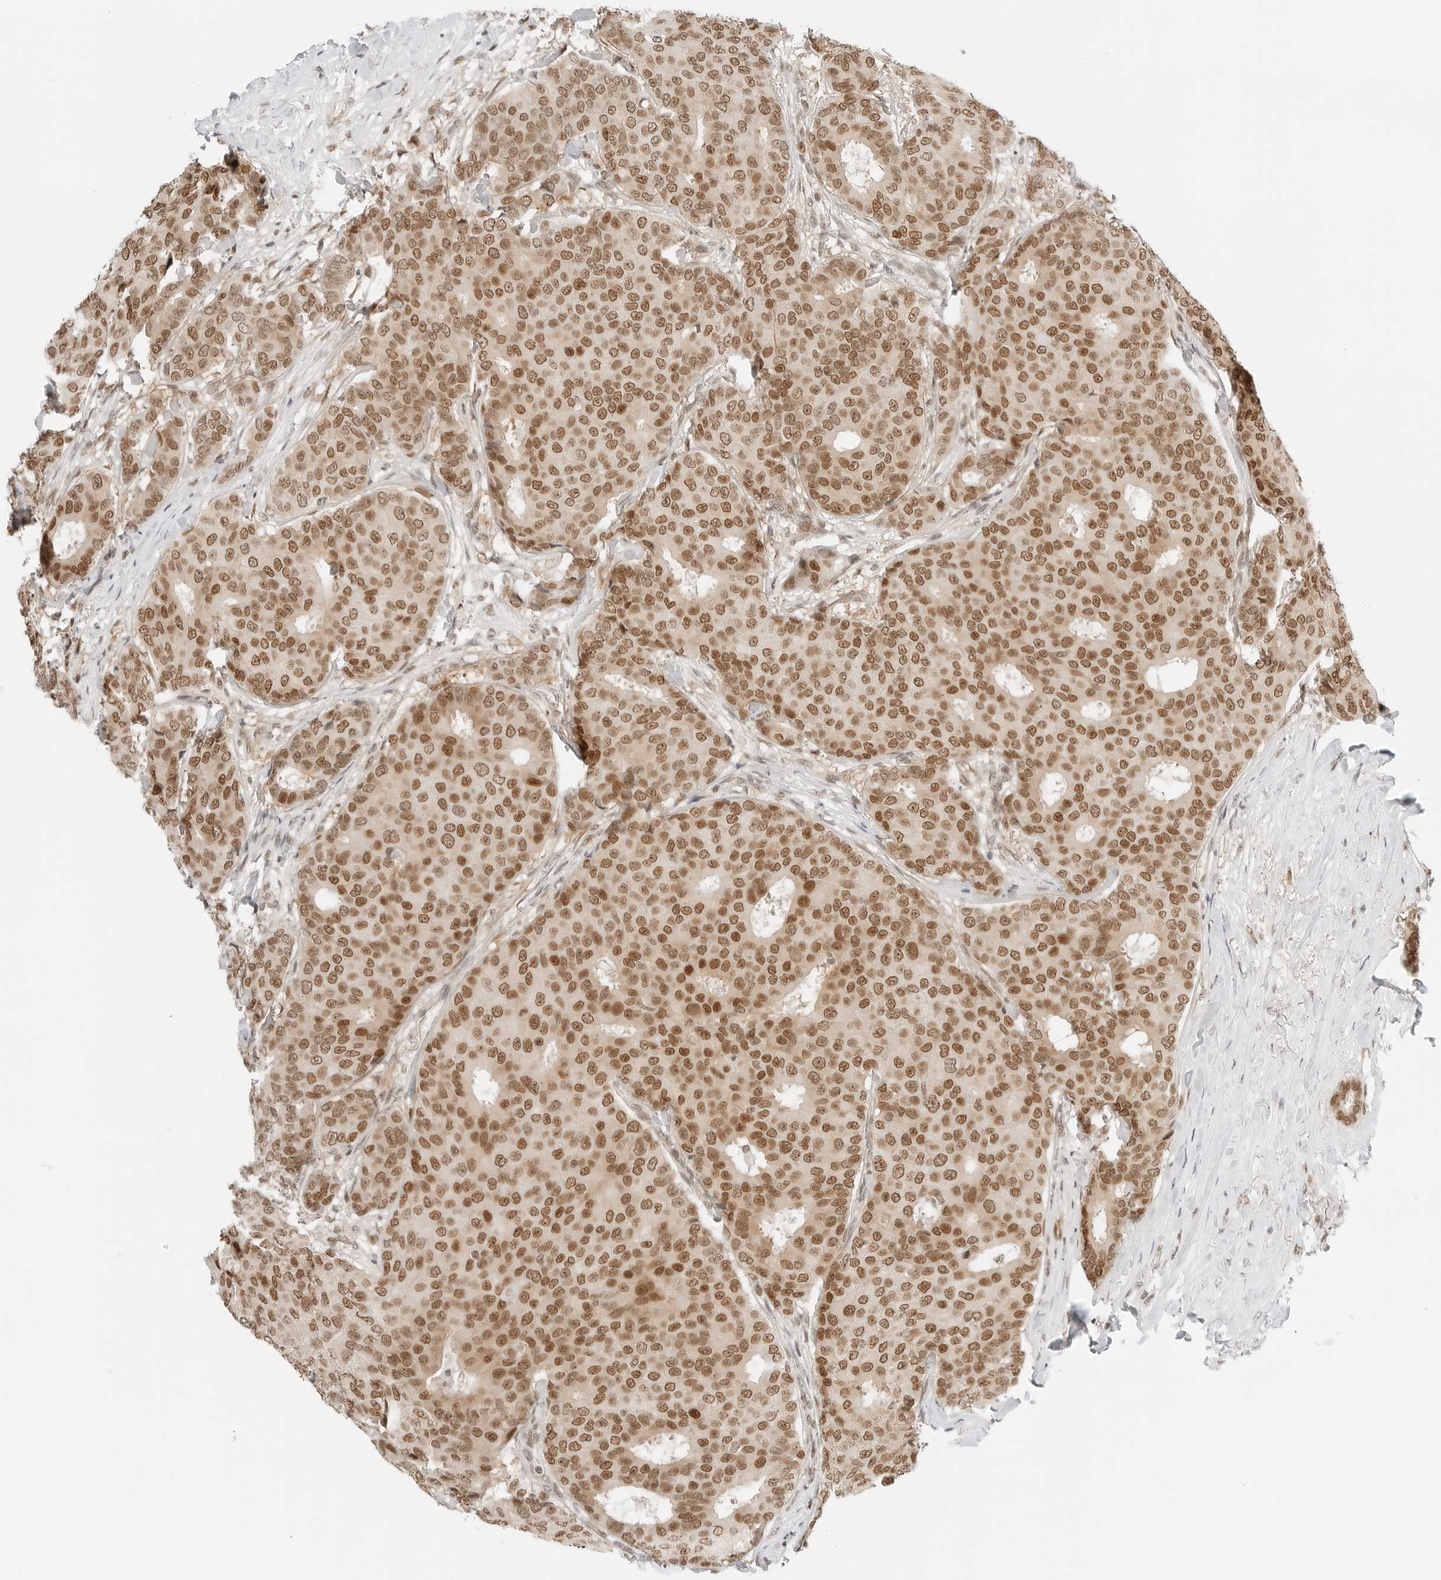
{"staining": {"intensity": "moderate", "quantity": ">75%", "location": "nuclear"}, "tissue": "breast cancer", "cell_type": "Tumor cells", "image_type": "cancer", "snomed": [{"axis": "morphology", "description": "Duct carcinoma"}, {"axis": "topography", "description": "Breast"}], "caption": "Breast invasive ductal carcinoma stained for a protein (brown) demonstrates moderate nuclear positive expression in approximately >75% of tumor cells.", "gene": "CRTC2", "patient": {"sex": "female", "age": 75}}